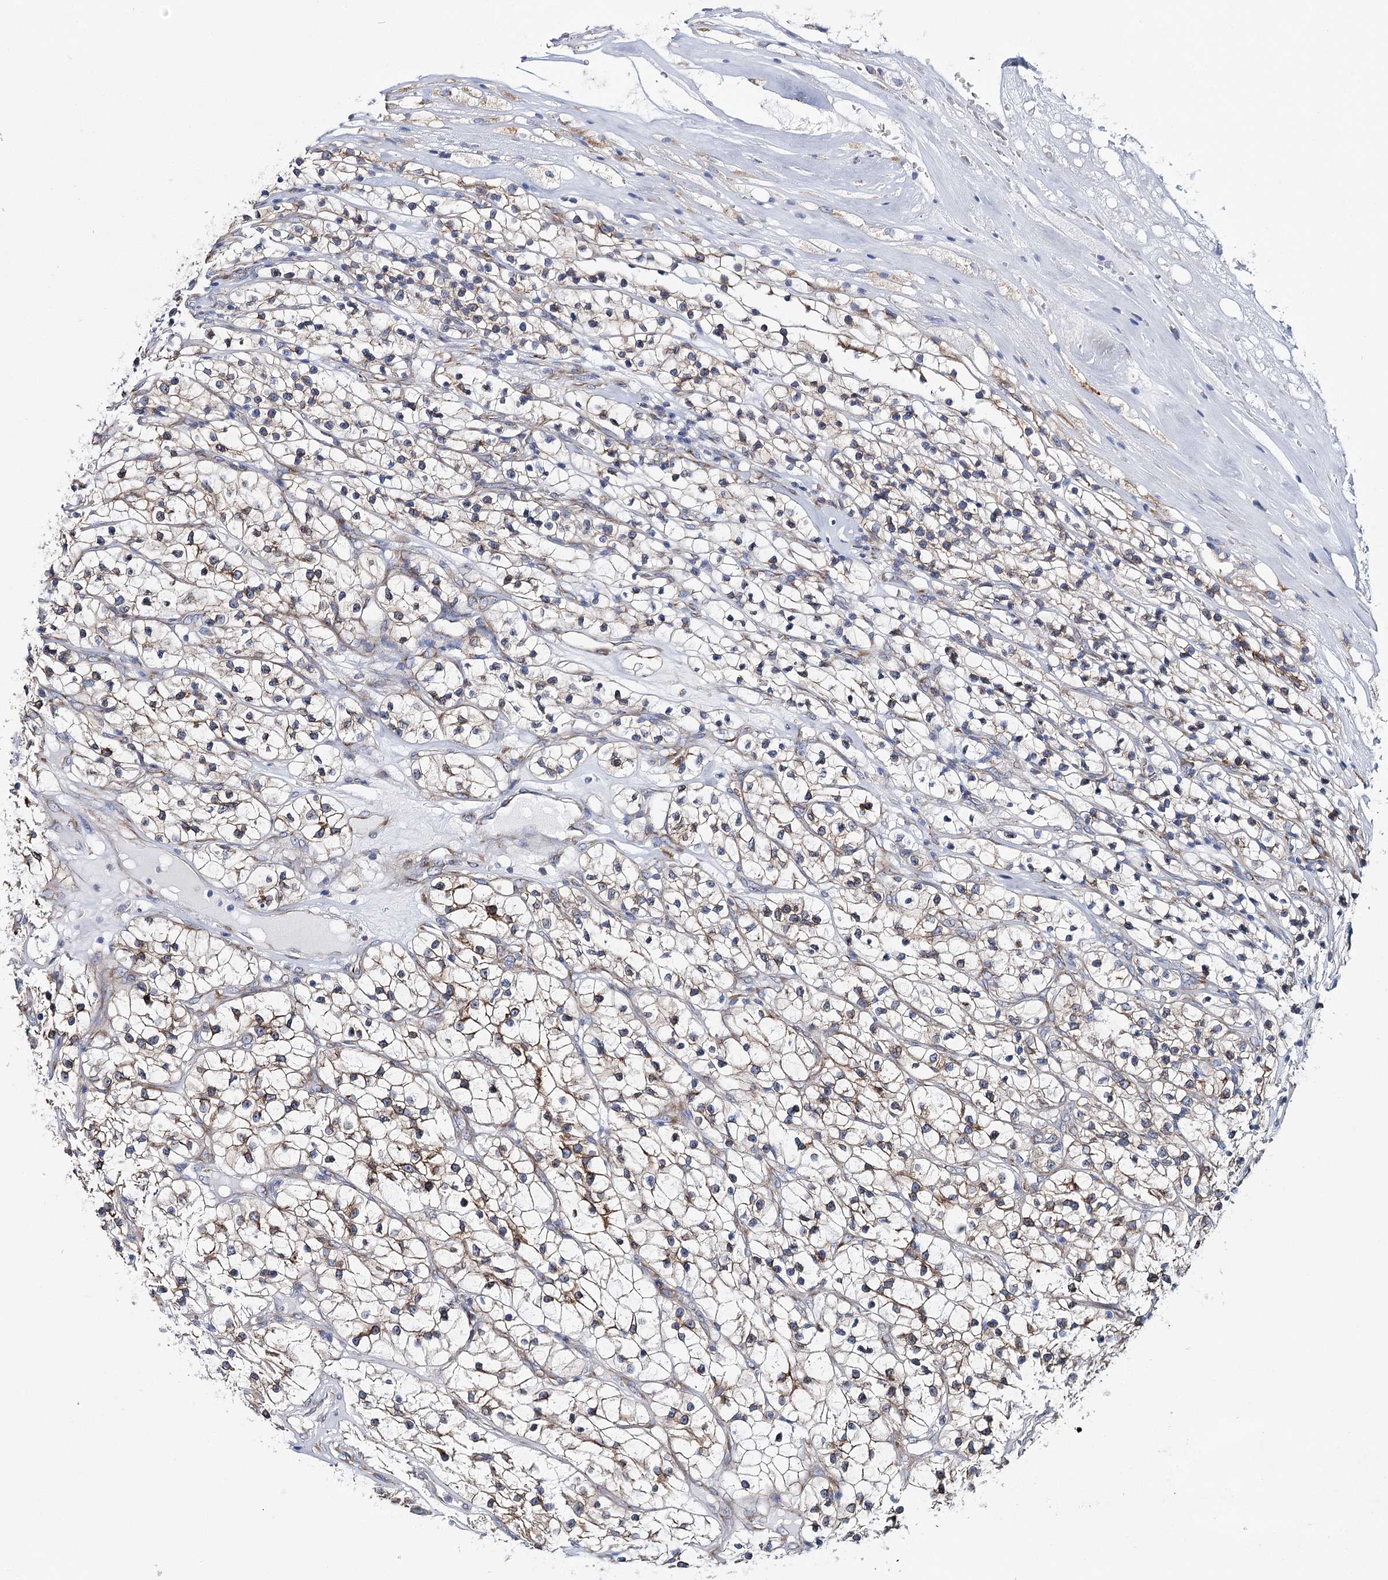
{"staining": {"intensity": "weak", "quantity": "25%-75%", "location": "cytoplasmic/membranous"}, "tissue": "renal cancer", "cell_type": "Tumor cells", "image_type": "cancer", "snomed": [{"axis": "morphology", "description": "Adenocarcinoma, NOS"}, {"axis": "topography", "description": "Kidney"}], "caption": "Weak cytoplasmic/membranous protein staining is identified in approximately 25%-75% of tumor cells in renal cancer.", "gene": "THUMPD3", "patient": {"sex": "female", "age": 57}}